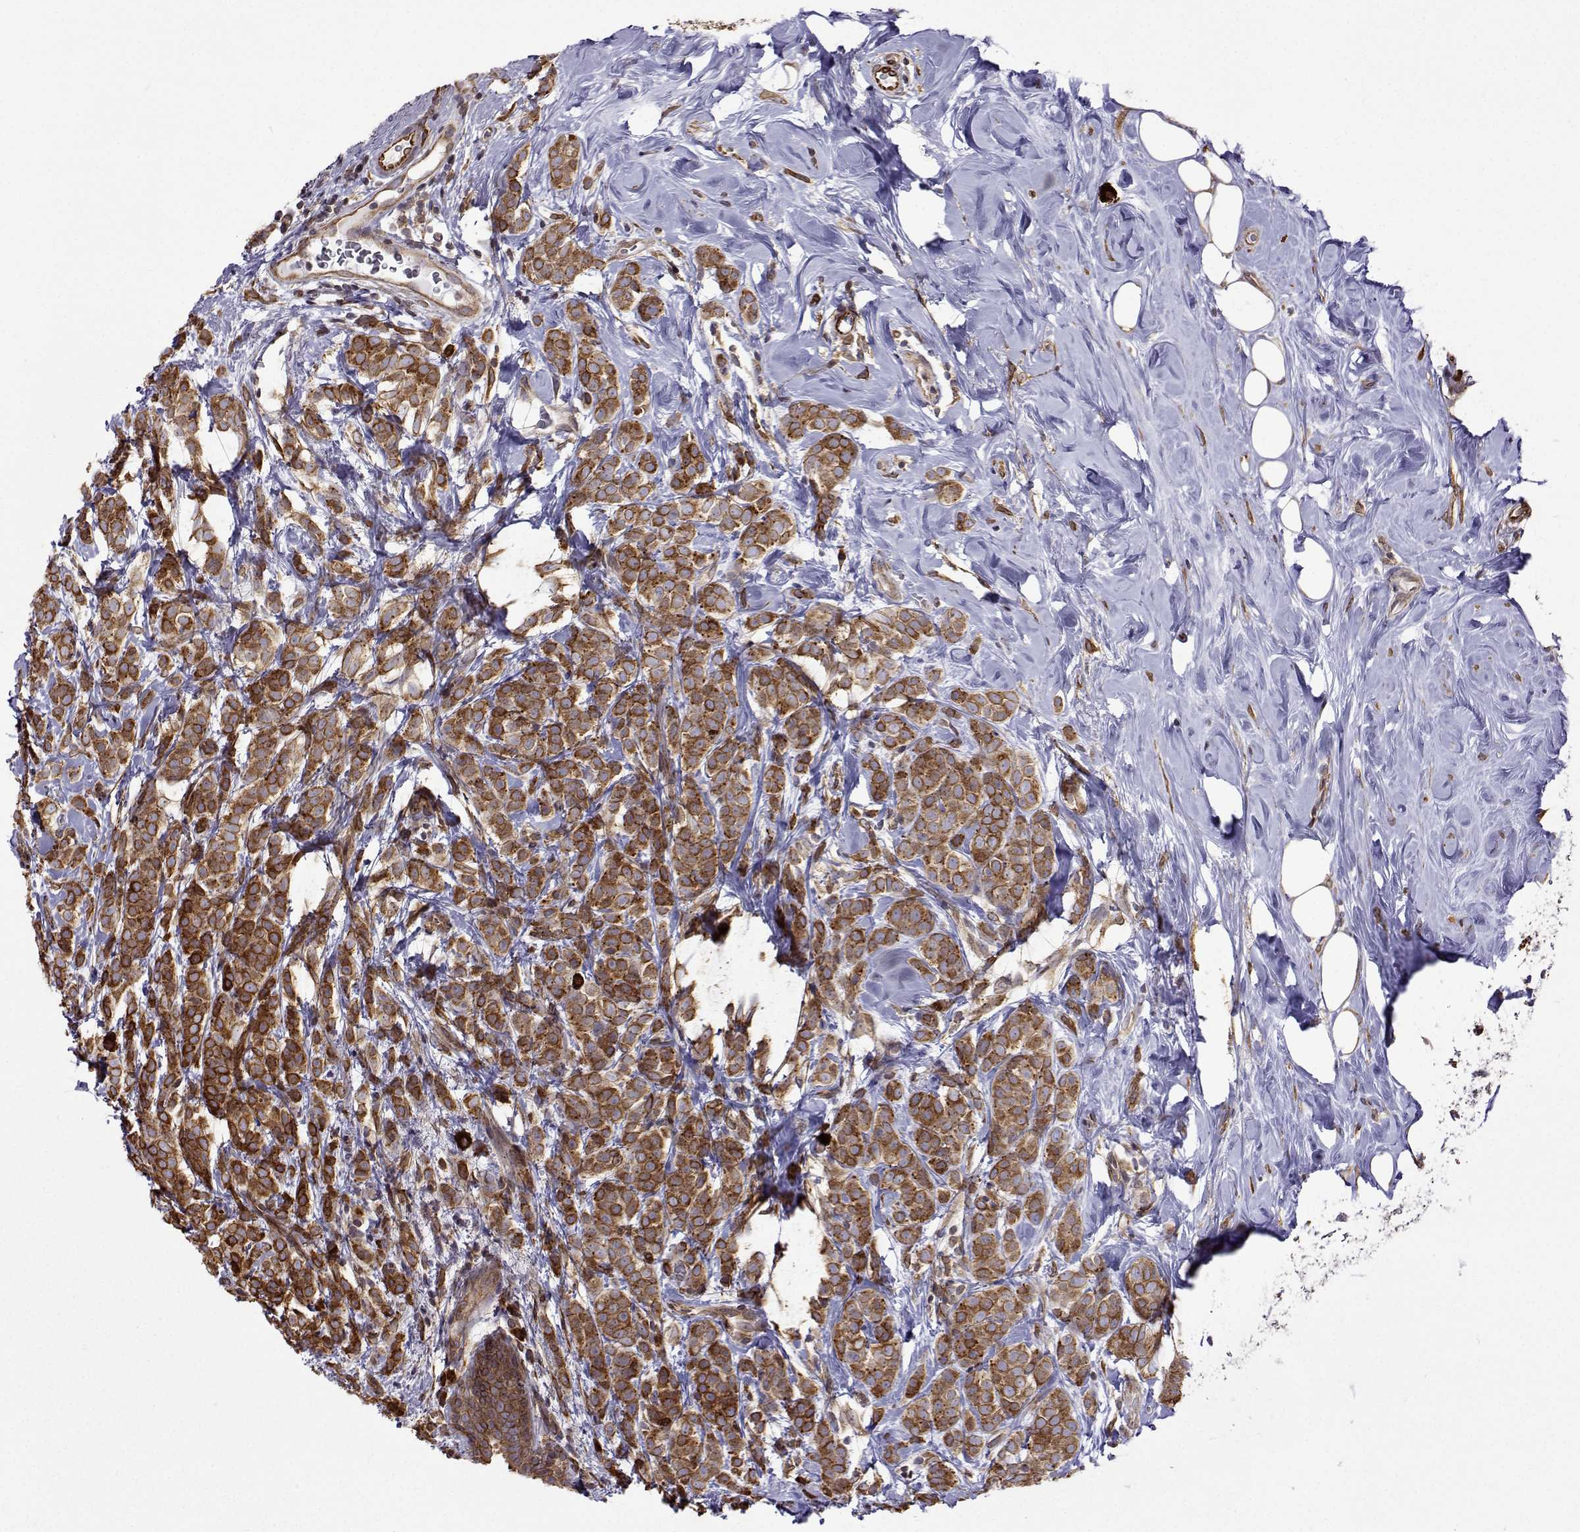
{"staining": {"intensity": "moderate", "quantity": ">75%", "location": "cytoplasmic/membranous"}, "tissue": "breast cancer", "cell_type": "Tumor cells", "image_type": "cancer", "snomed": [{"axis": "morphology", "description": "Lobular carcinoma"}, {"axis": "topography", "description": "Breast"}], "caption": "A high-resolution image shows immunohistochemistry (IHC) staining of breast cancer (lobular carcinoma), which demonstrates moderate cytoplasmic/membranous positivity in approximately >75% of tumor cells.", "gene": "PGRMC2", "patient": {"sex": "female", "age": 49}}